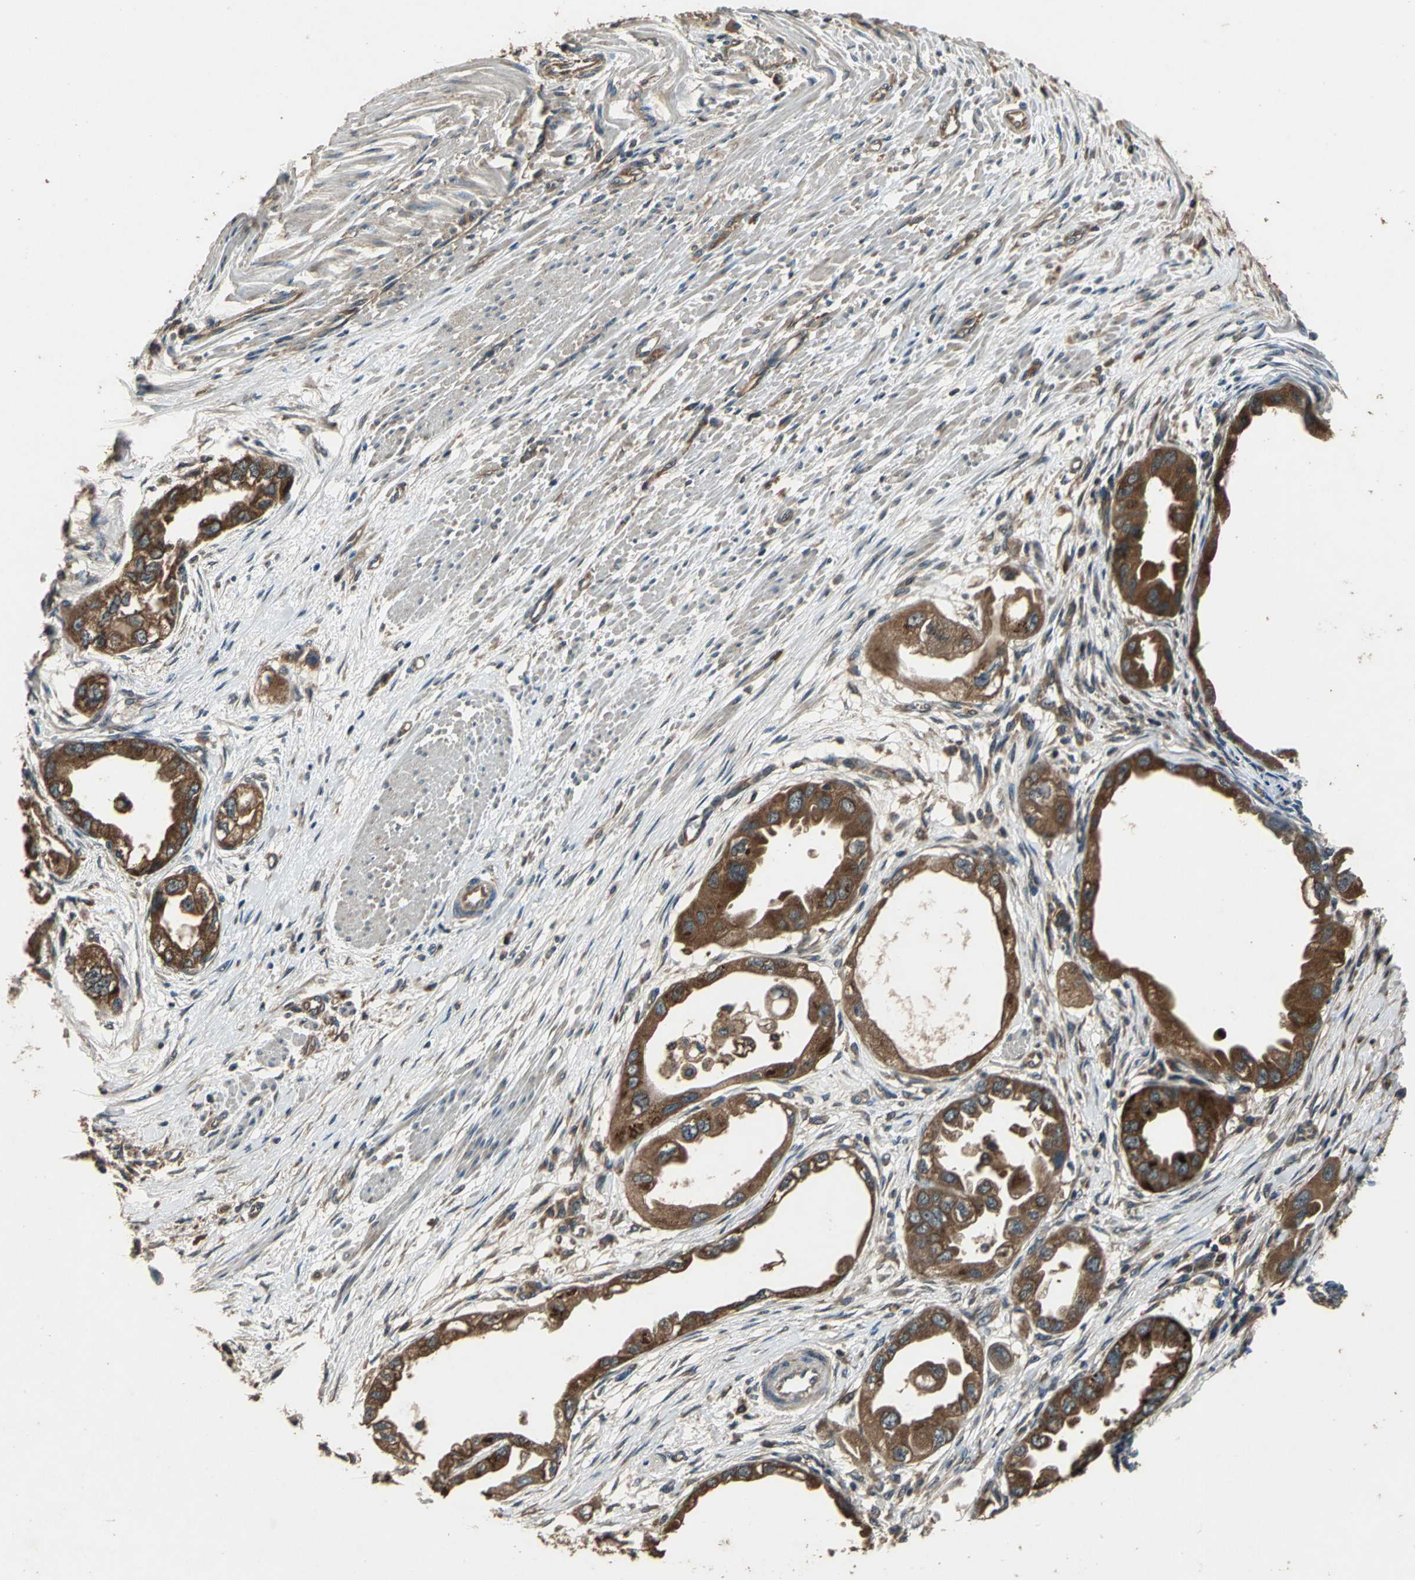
{"staining": {"intensity": "strong", "quantity": ">75%", "location": "cytoplasmic/membranous"}, "tissue": "endometrial cancer", "cell_type": "Tumor cells", "image_type": "cancer", "snomed": [{"axis": "morphology", "description": "Adenocarcinoma, NOS"}, {"axis": "topography", "description": "Endometrium"}], "caption": "This image displays endometrial cancer (adenocarcinoma) stained with immunohistochemistry to label a protein in brown. The cytoplasmic/membranous of tumor cells show strong positivity for the protein. Nuclei are counter-stained blue.", "gene": "ZNF608", "patient": {"sex": "female", "age": 67}}